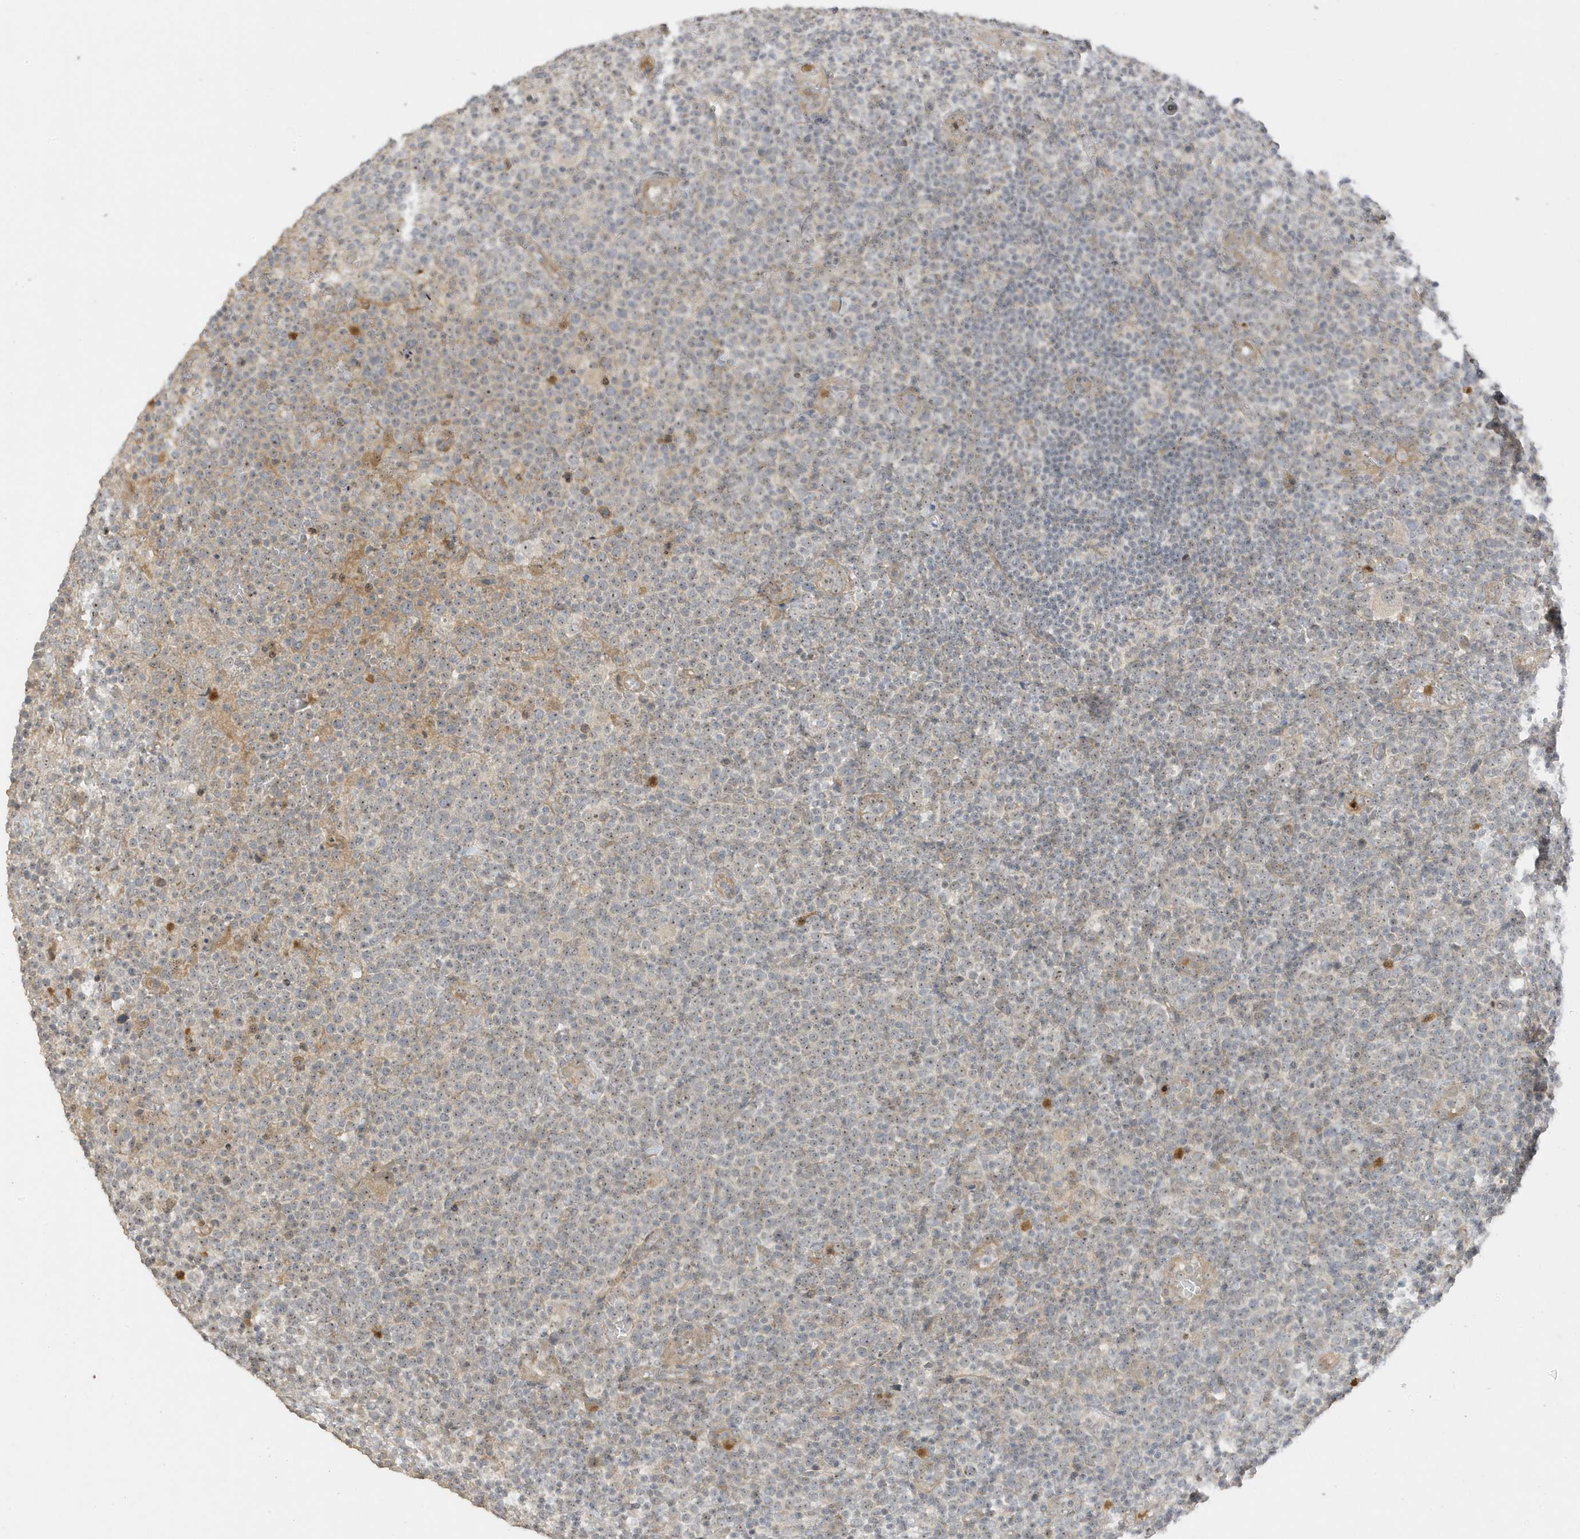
{"staining": {"intensity": "weak", "quantity": ">75%", "location": "nuclear"}, "tissue": "lymphoma", "cell_type": "Tumor cells", "image_type": "cancer", "snomed": [{"axis": "morphology", "description": "Malignant lymphoma, non-Hodgkin's type, High grade"}, {"axis": "topography", "description": "Lymph node"}], "caption": "Immunohistochemistry (DAB) staining of high-grade malignant lymphoma, non-Hodgkin's type displays weak nuclear protein staining in about >75% of tumor cells.", "gene": "DDX18", "patient": {"sex": "male", "age": 61}}